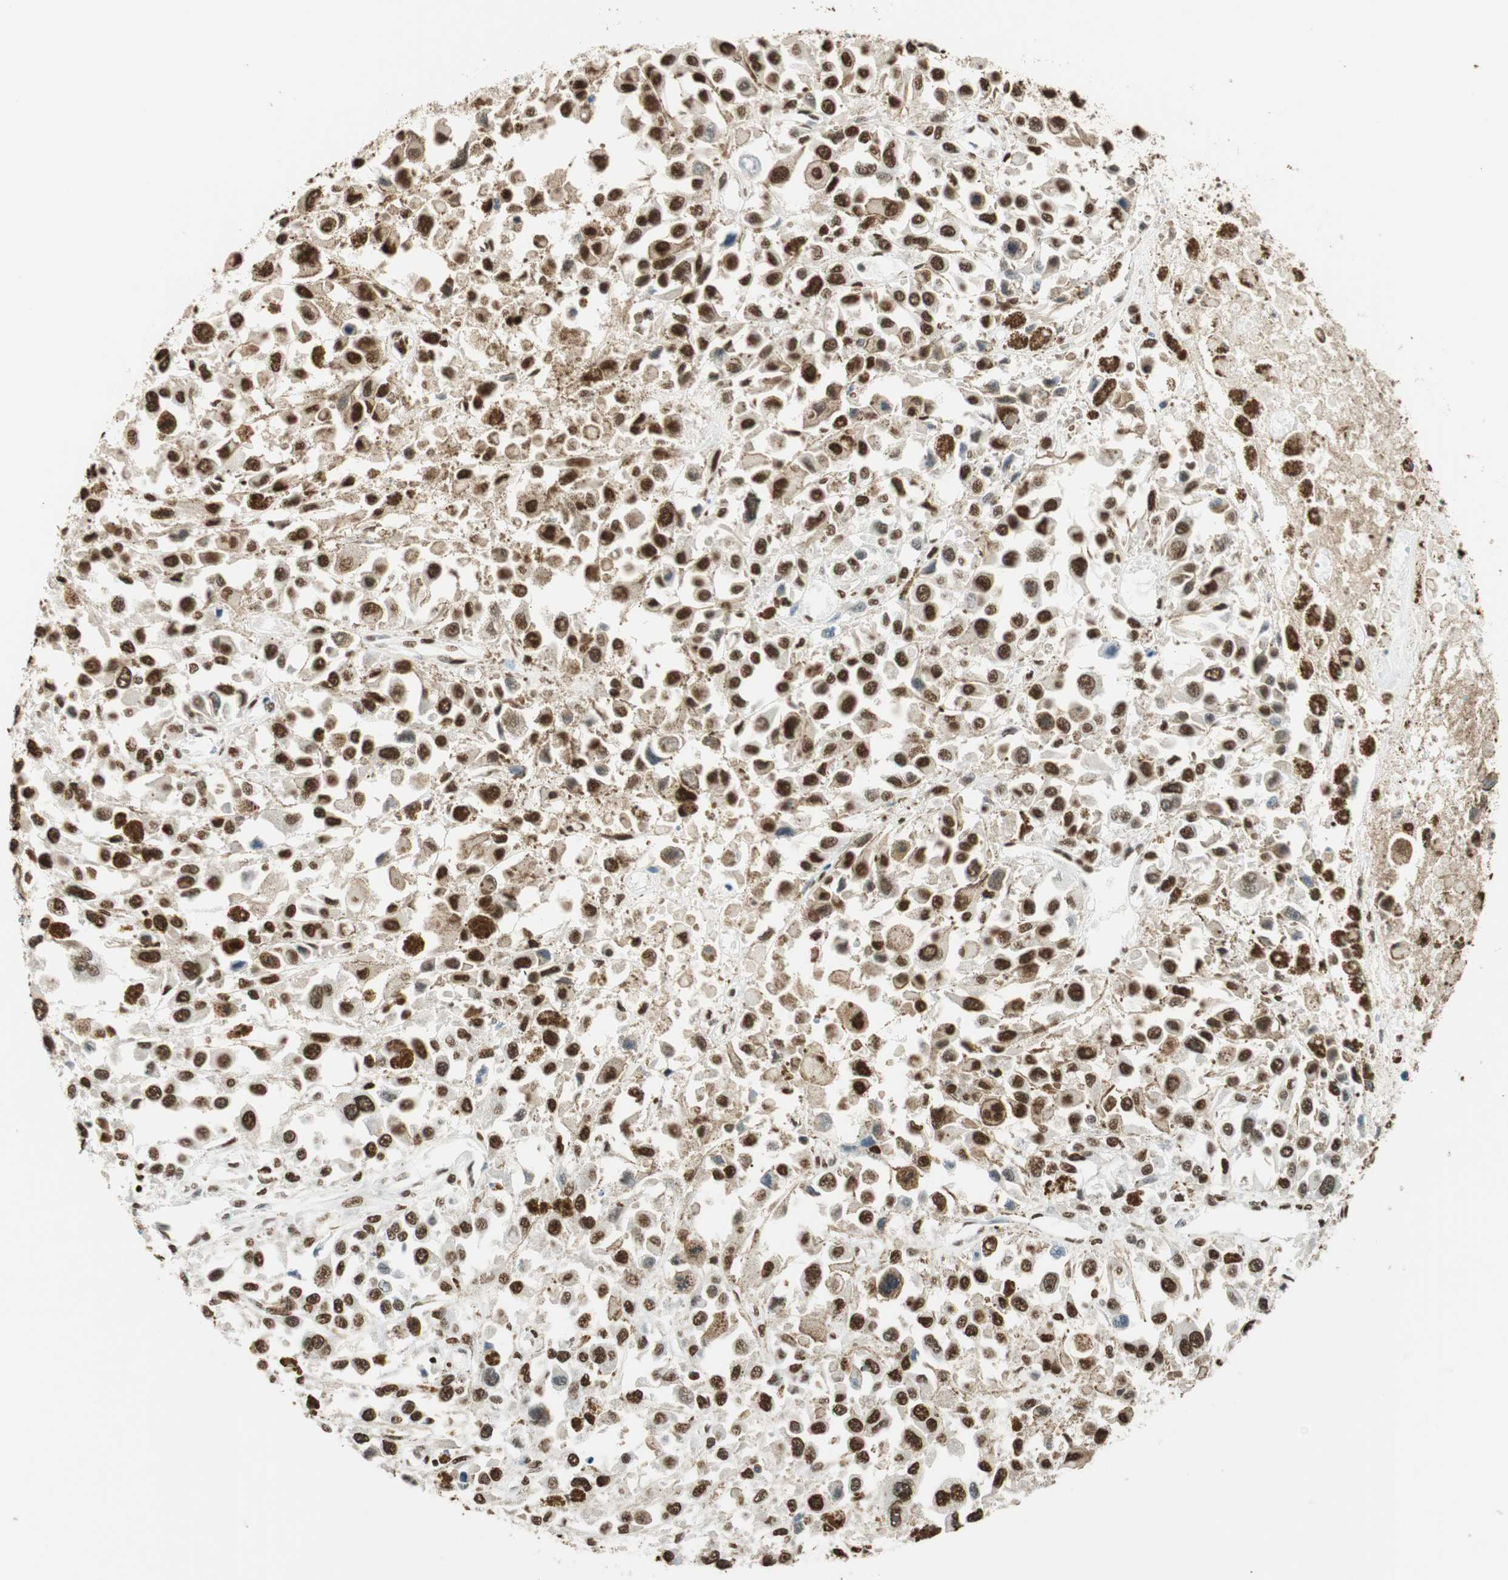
{"staining": {"intensity": "strong", "quantity": ">75%", "location": "nuclear"}, "tissue": "melanoma", "cell_type": "Tumor cells", "image_type": "cancer", "snomed": [{"axis": "morphology", "description": "Malignant melanoma, Metastatic site"}, {"axis": "topography", "description": "Lymph node"}], "caption": "Immunohistochemical staining of human malignant melanoma (metastatic site) reveals strong nuclear protein expression in approximately >75% of tumor cells.", "gene": "FANCG", "patient": {"sex": "male", "age": 59}}